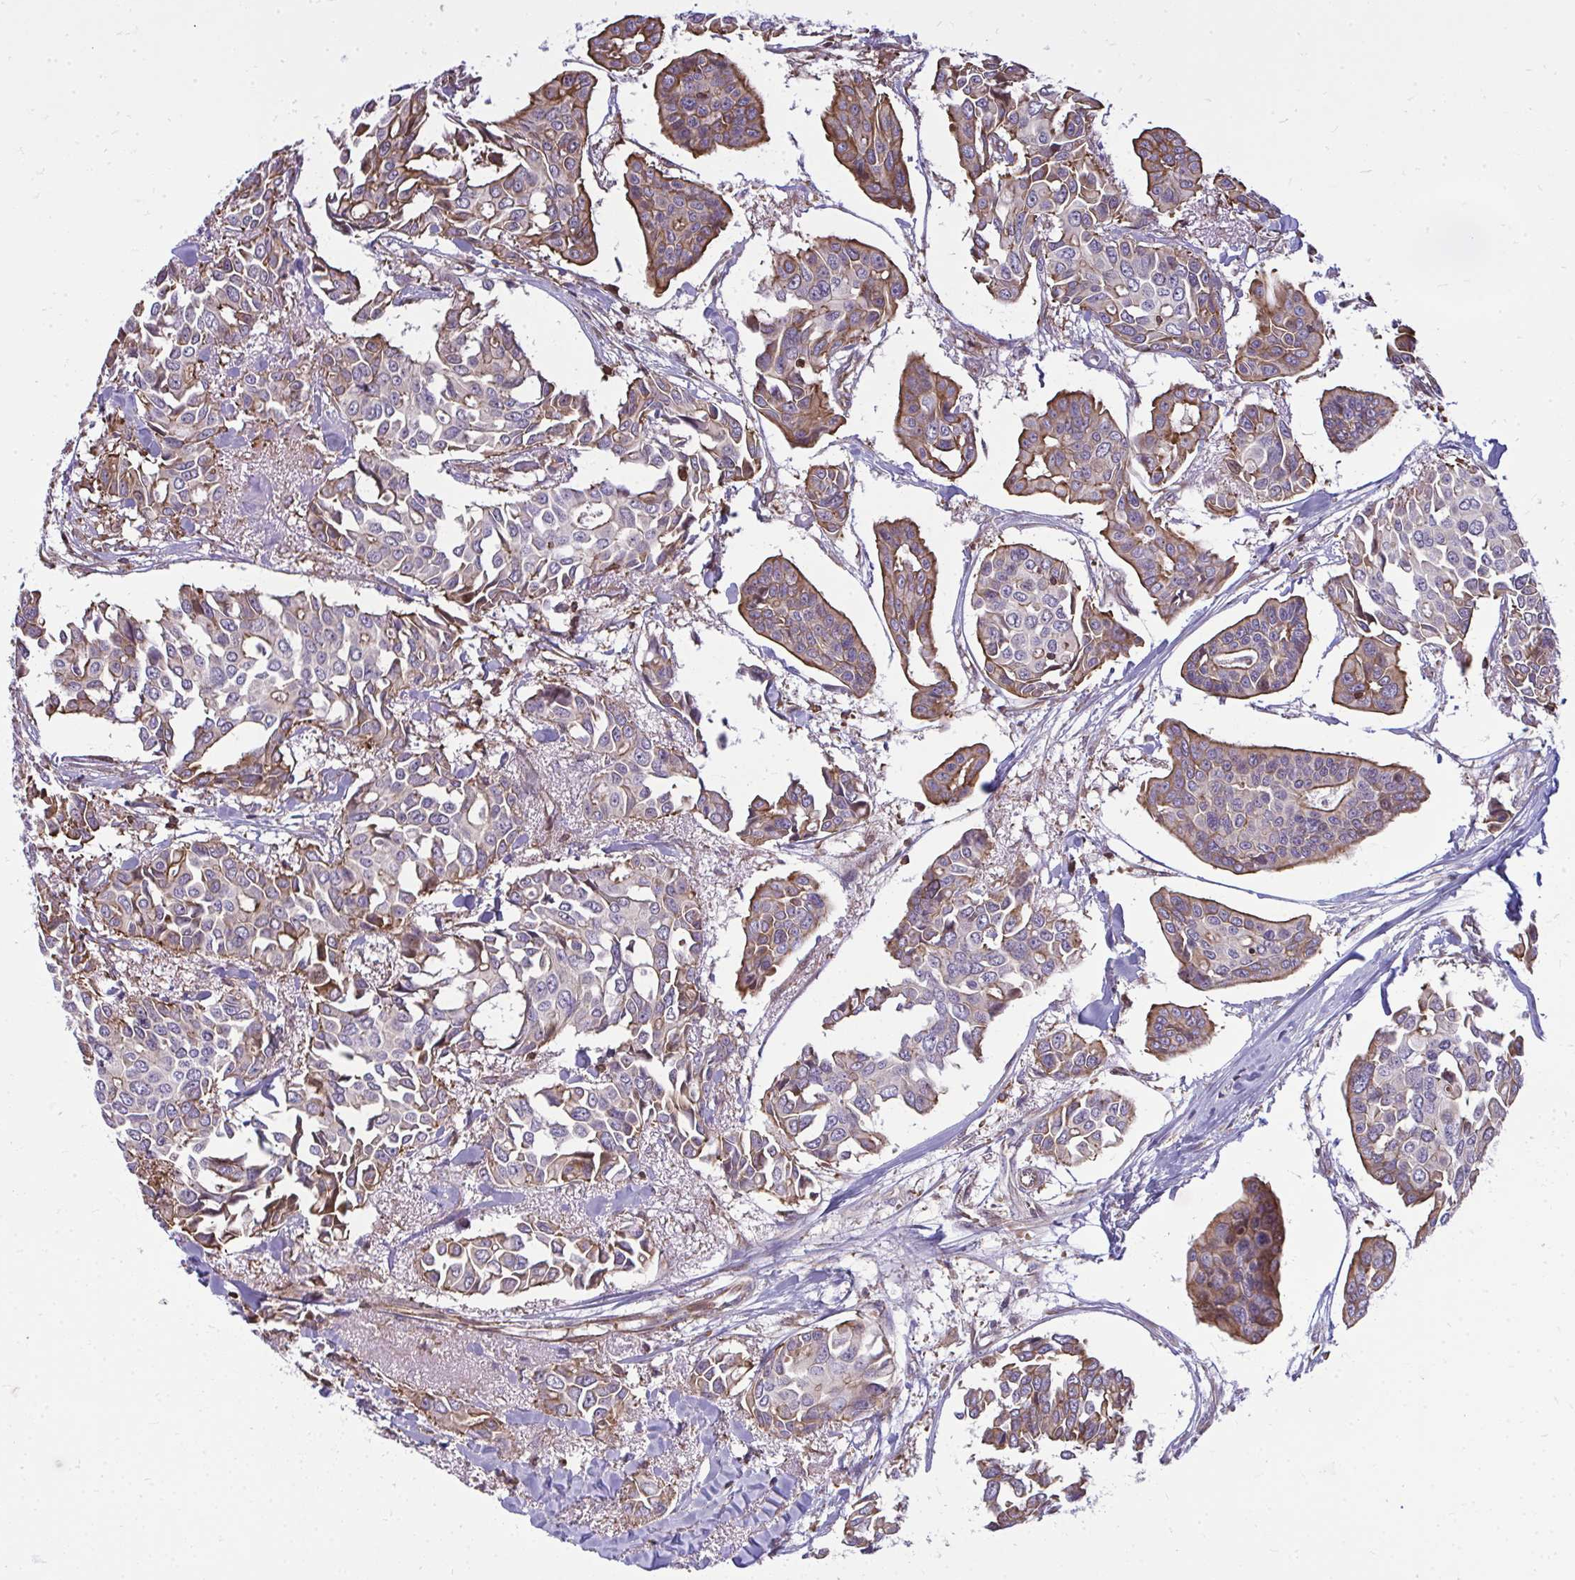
{"staining": {"intensity": "moderate", "quantity": "25%-75%", "location": "cytoplasmic/membranous"}, "tissue": "breast cancer", "cell_type": "Tumor cells", "image_type": "cancer", "snomed": [{"axis": "morphology", "description": "Duct carcinoma"}, {"axis": "topography", "description": "Breast"}], "caption": "Protein analysis of breast cancer (infiltrating ductal carcinoma) tissue reveals moderate cytoplasmic/membranous staining in about 25%-75% of tumor cells. The staining was performed using DAB (3,3'-diaminobenzidine) to visualize the protein expression in brown, while the nuclei were stained in blue with hematoxylin (Magnification: 20x).", "gene": "ZSCAN9", "patient": {"sex": "female", "age": 54}}